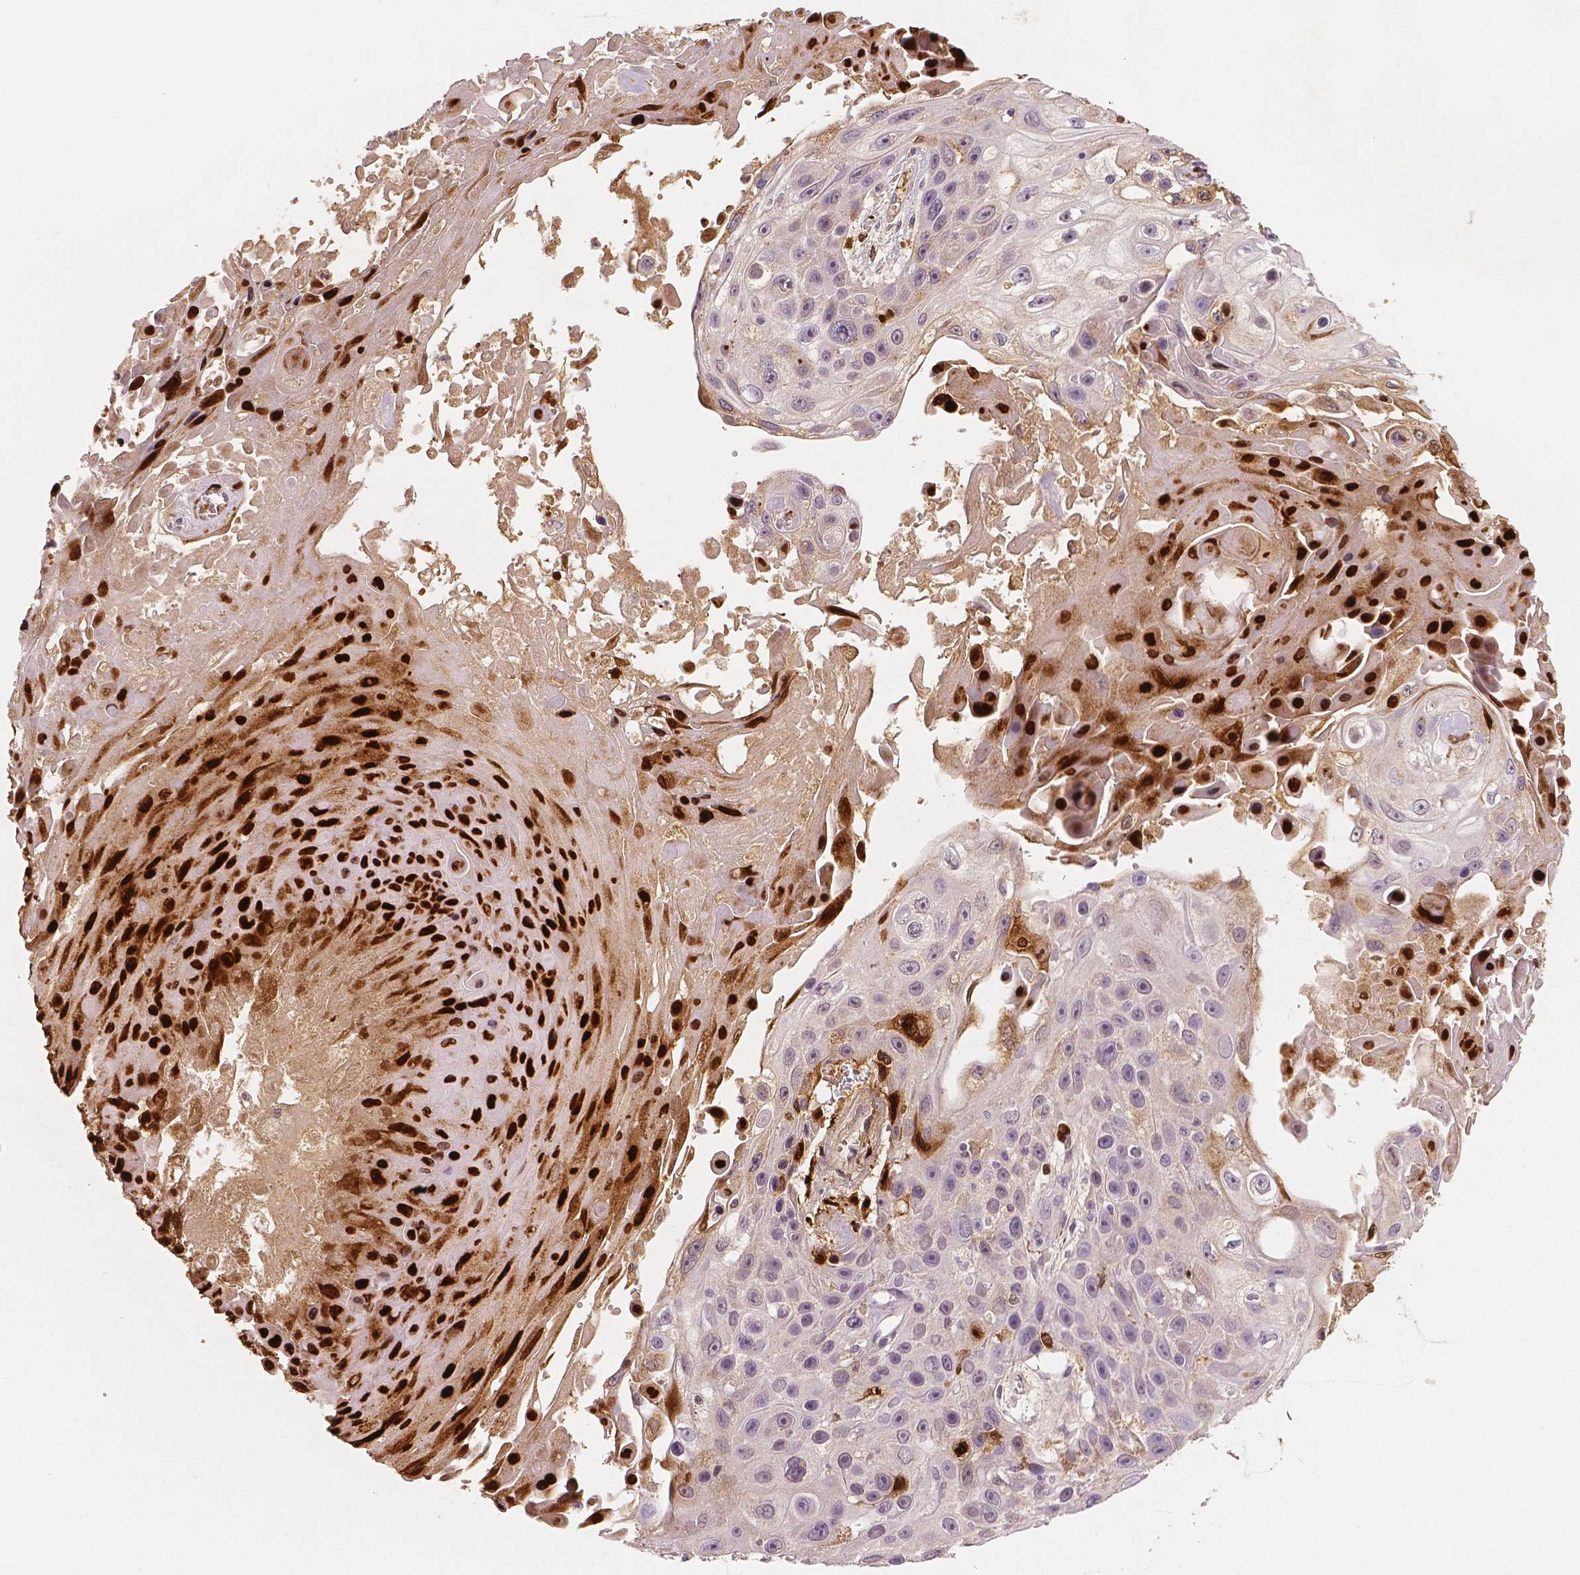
{"staining": {"intensity": "strong", "quantity": "<25%", "location": "cytoplasmic/membranous,nuclear"}, "tissue": "skin cancer", "cell_type": "Tumor cells", "image_type": "cancer", "snomed": [{"axis": "morphology", "description": "Squamous cell carcinoma, NOS"}, {"axis": "topography", "description": "Skin"}], "caption": "A brown stain highlights strong cytoplasmic/membranous and nuclear positivity of a protein in human skin cancer (squamous cell carcinoma) tumor cells. Immunohistochemistry (ihc) stains the protein of interest in brown and the nuclei are stained blue.", "gene": "RNASE7", "patient": {"sex": "male", "age": 82}}